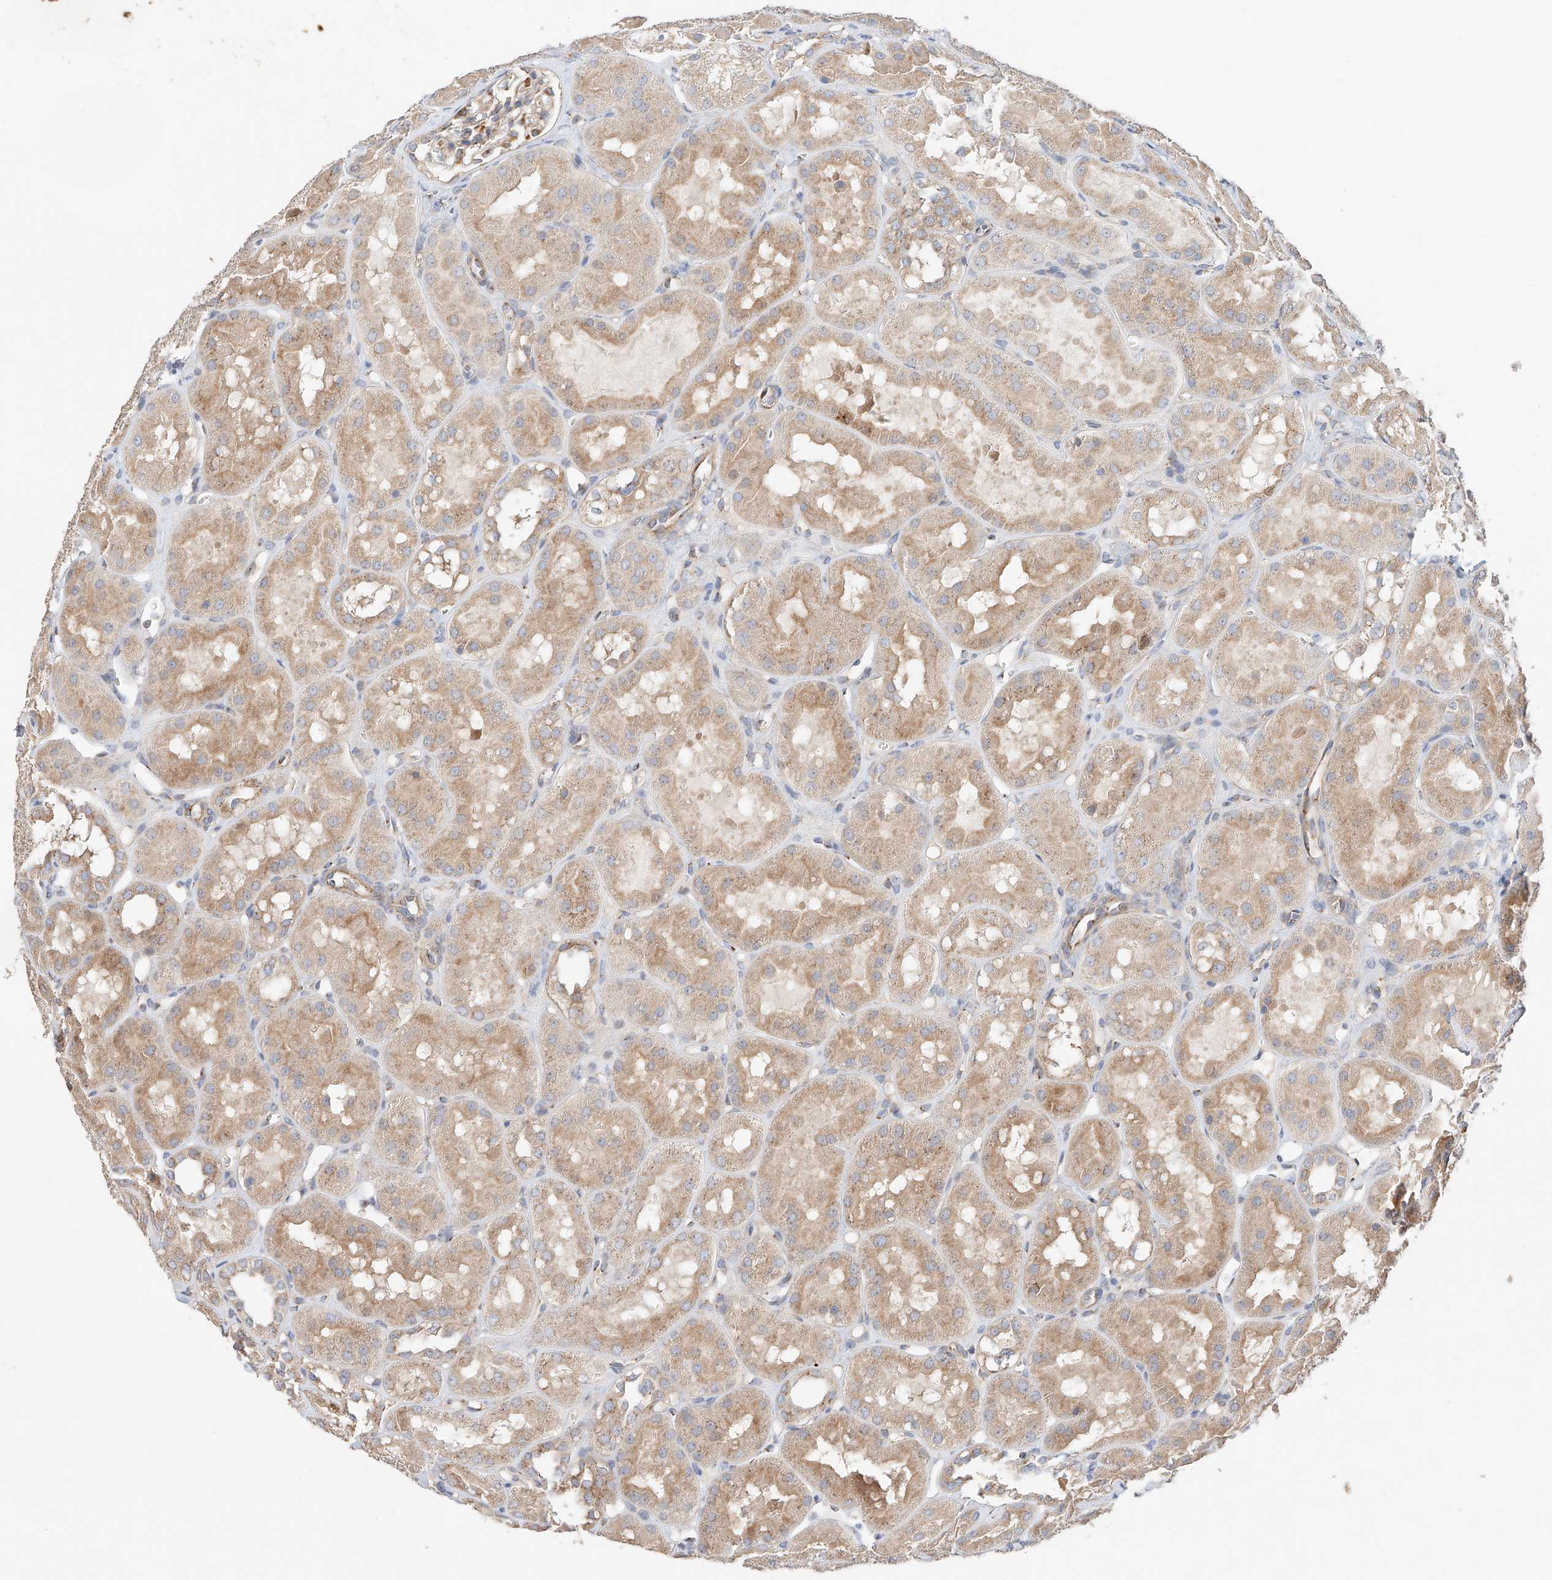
{"staining": {"intensity": "moderate", "quantity": "<25%", "location": "cytoplasmic/membranous"}, "tissue": "kidney", "cell_type": "Cells in glomeruli", "image_type": "normal", "snomed": [{"axis": "morphology", "description": "Normal tissue, NOS"}, {"axis": "topography", "description": "Kidney"}], "caption": "The histopathology image exhibits immunohistochemical staining of benign kidney. There is moderate cytoplasmic/membranous staining is identified in about <25% of cells in glomeruli.", "gene": "MOSPD1", "patient": {"sex": "male", "age": 16}}